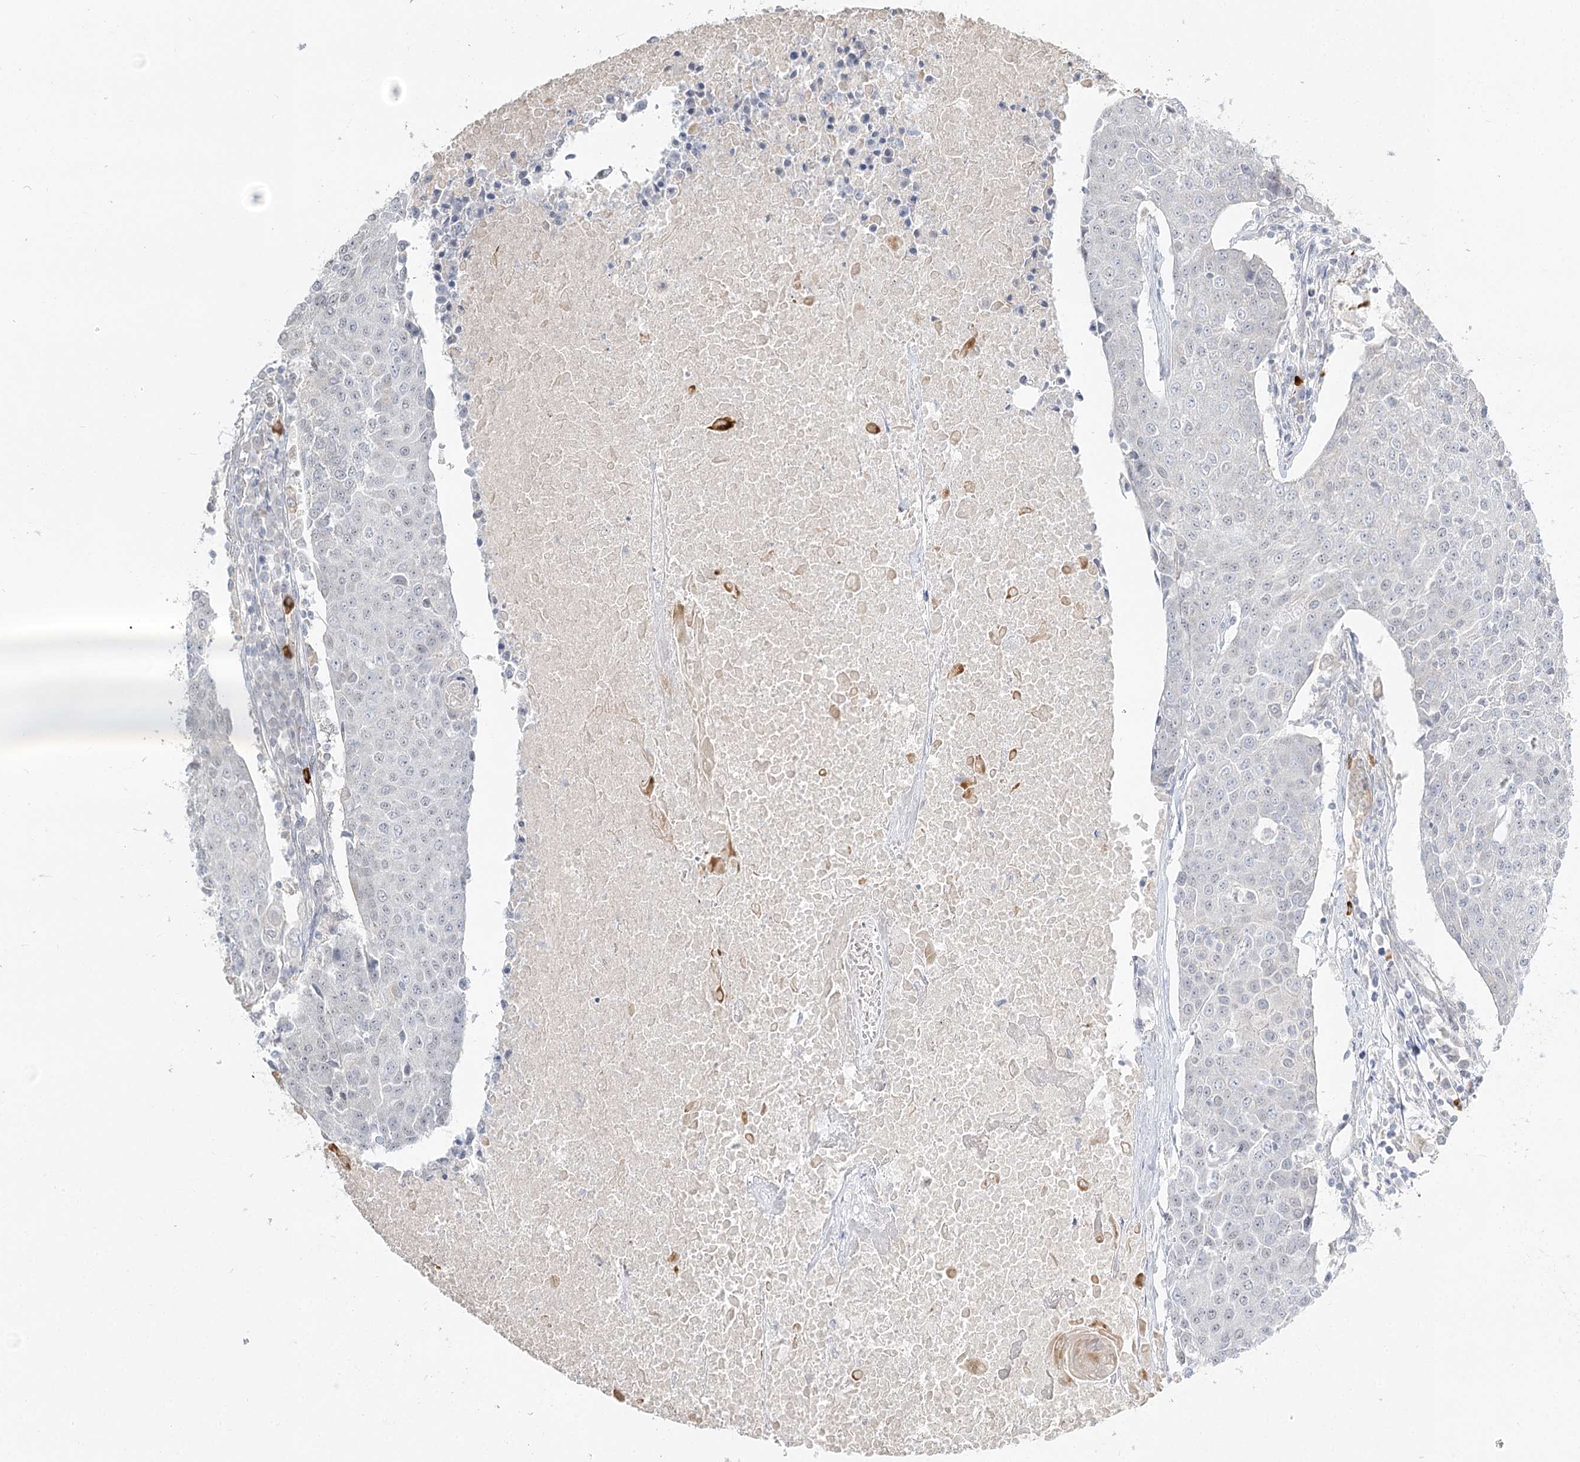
{"staining": {"intensity": "negative", "quantity": "none", "location": "none"}, "tissue": "urothelial cancer", "cell_type": "Tumor cells", "image_type": "cancer", "snomed": [{"axis": "morphology", "description": "Urothelial carcinoma, High grade"}, {"axis": "topography", "description": "Urinary bladder"}], "caption": "High magnification brightfield microscopy of urothelial carcinoma (high-grade) stained with DAB (brown) and counterstained with hematoxylin (blue): tumor cells show no significant expression.", "gene": "GUCY2C", "patient": {"sex": "female", "age": 85}}